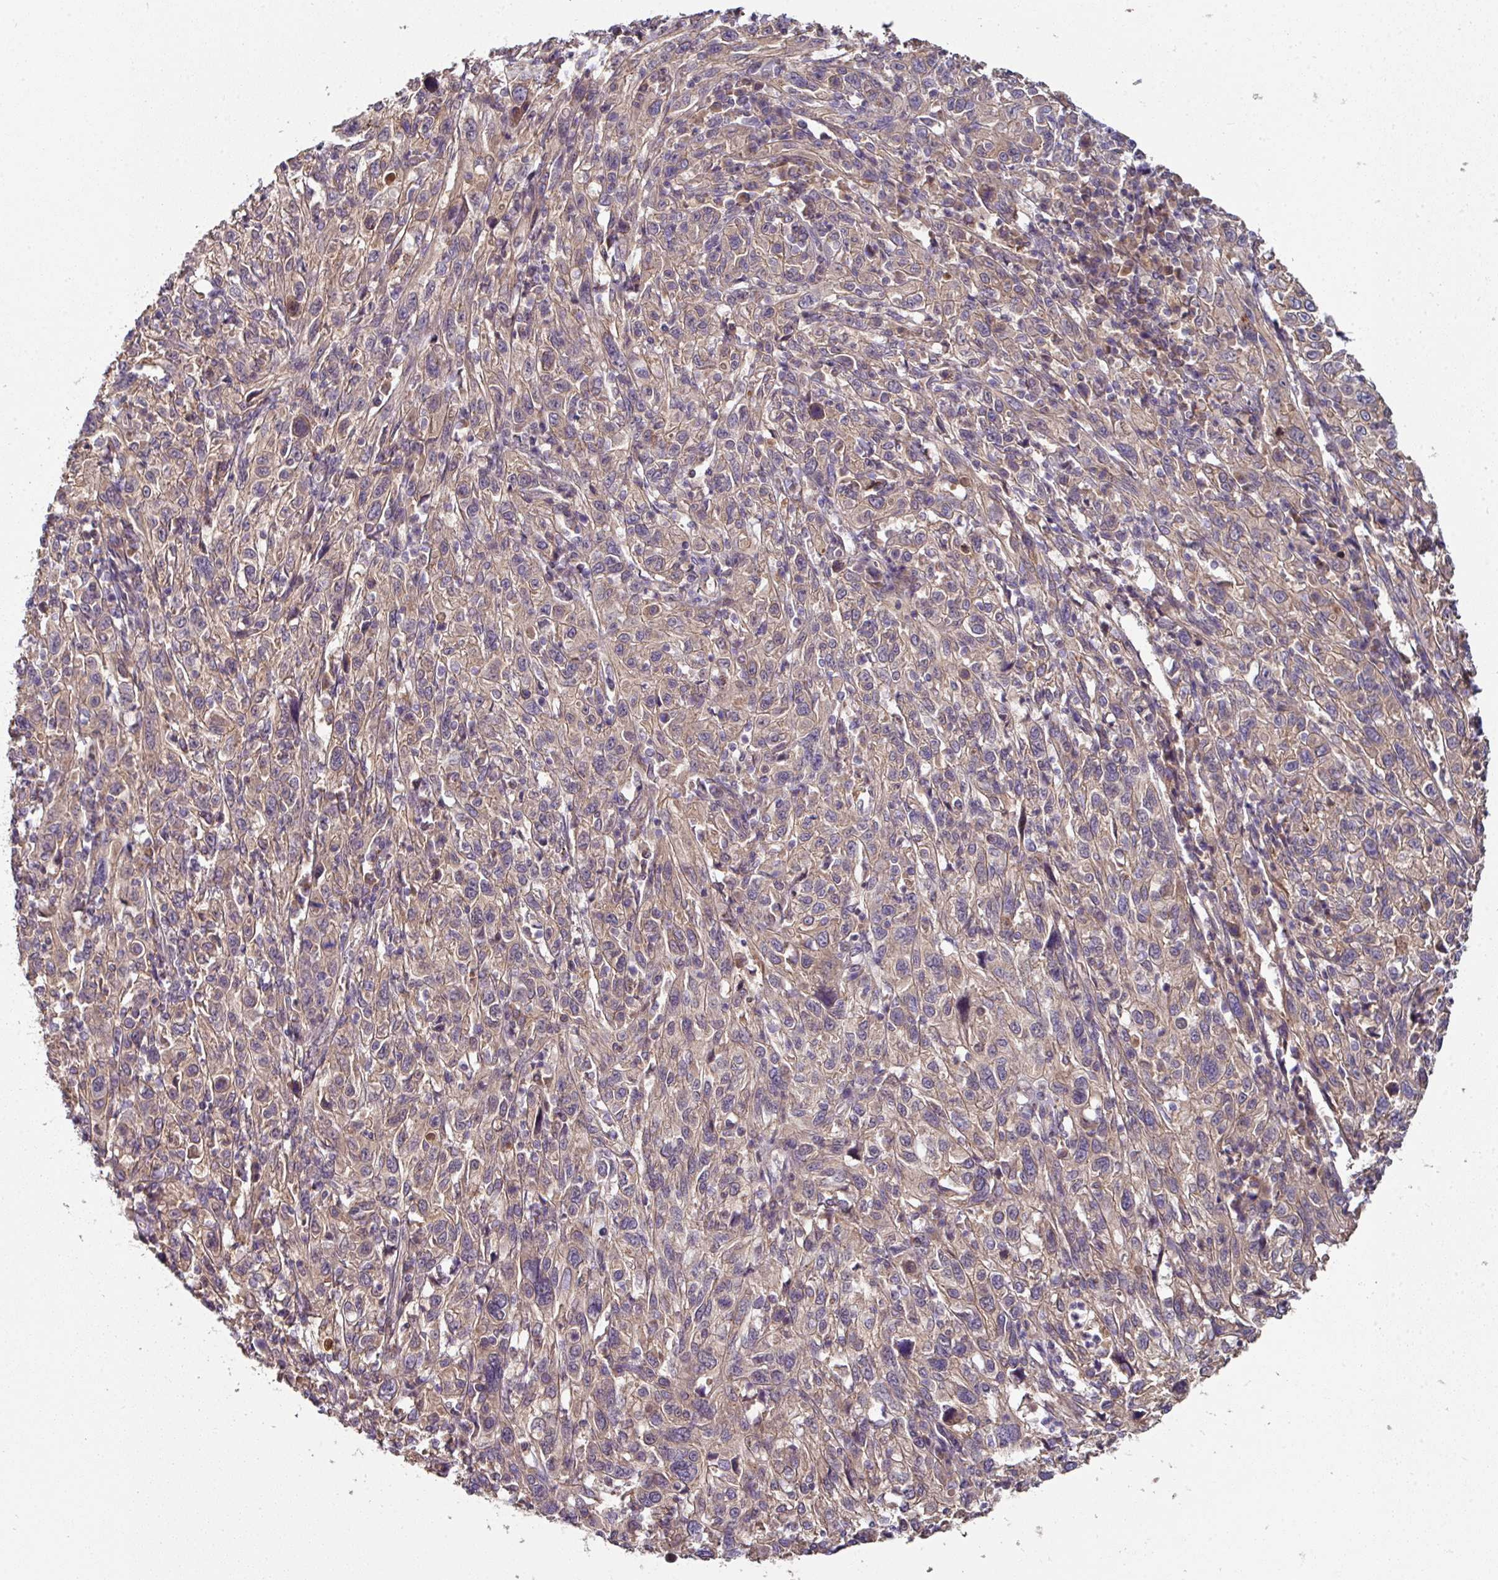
{"staining": {"intensity": "negative", "quantity": "none", "location": "none"}, "tissue": "cervical cancer", "cell_type": "Tumor cells", "image_type": "cancer", "snomed": [{"axis": "morphology", "description": "Squamous cell carcinoma, NOS"}, {"axis": "topography", "description": "Cervix"}], "caption": "This photomicrograph is of squamous cell carcinoma (cervical) stained with IHC to label a protein in brown with the nuclei are counter-stained blue. There is no positivity in tumor cells.", "gene": "C4orf48", "patient": {"sex": "female", "age": 46}}